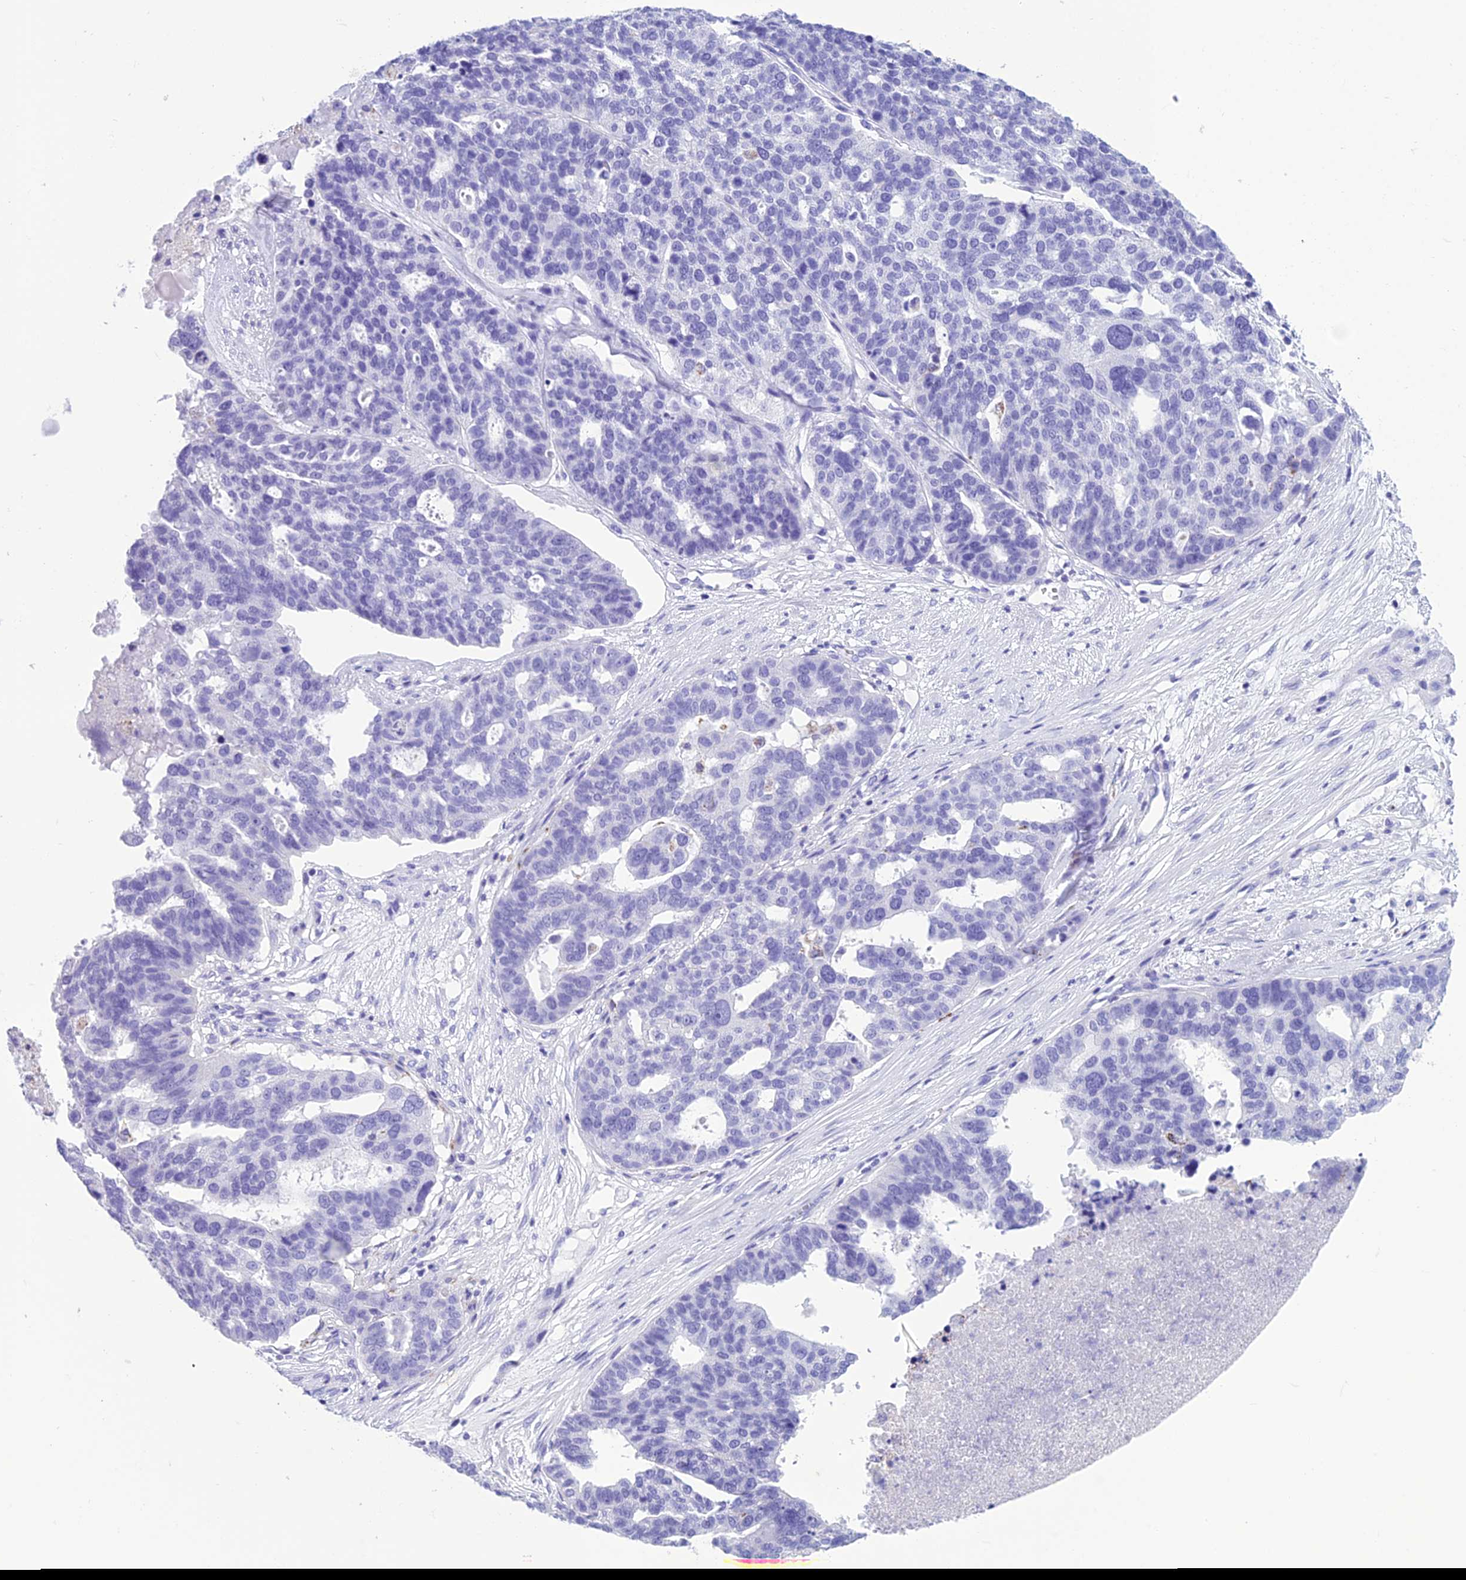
{"staining": {"intensity": "negative", "quantity": "none", "location": "none"}, "tissue": "ovarian cancer", "cell_type": "Tumor cells", "image_type": "cancer", "snomed": [{"axis": "morphology", "description": "Cystadenocarcinoma, serous, NOS"}, {"axis": "topography", "description": "Ovary"}], "caption": "Tumor cells show no significant expression in serous cystadenocarcinoma (ovarian).", "gene": "TRAM1L1", "patient": {"sex": "female", "age": 59}}